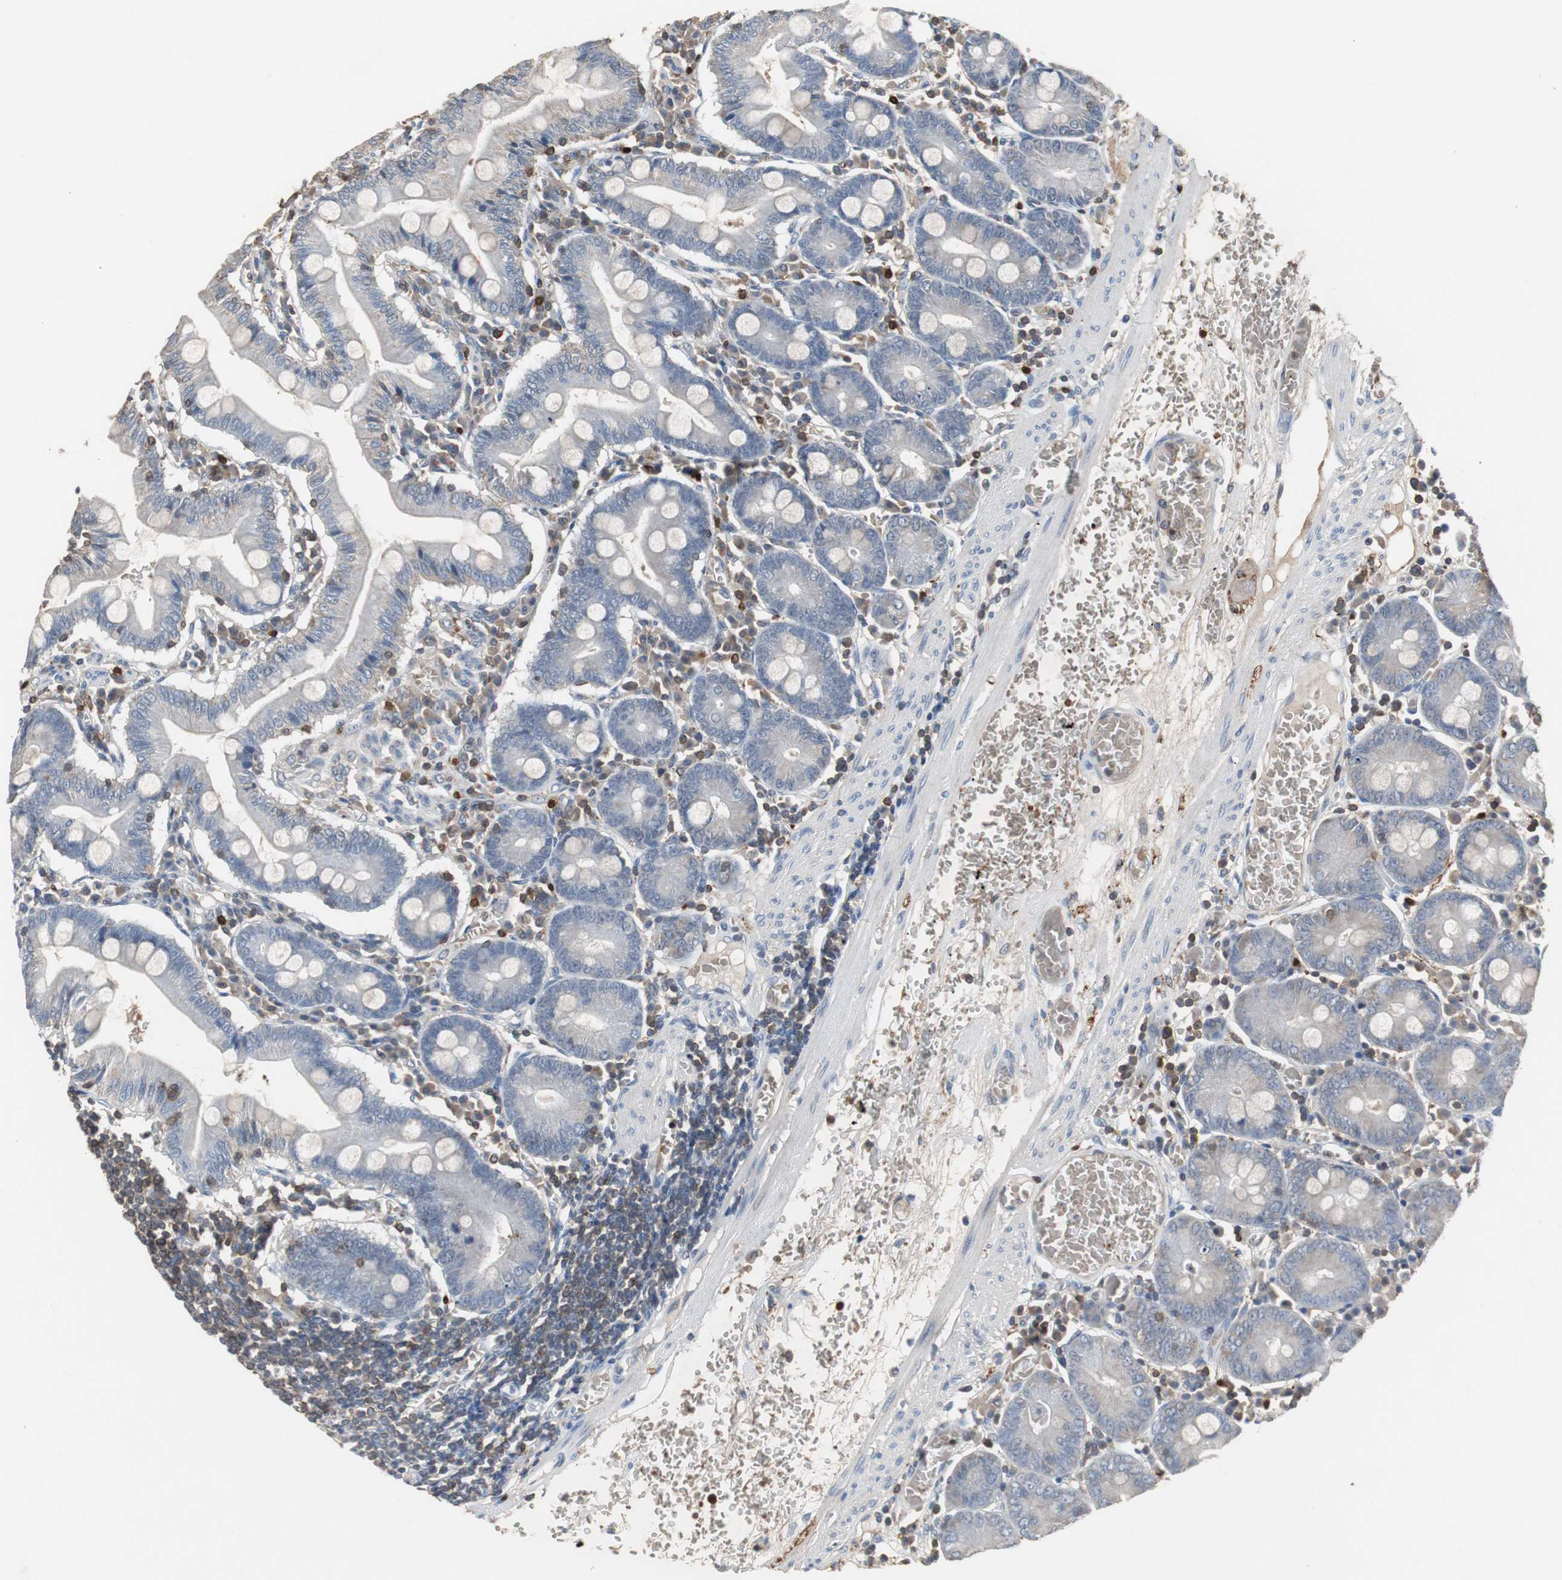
{"staining": {"intensity": "negative", "quantity": "none", "location": "none"}, "tissue": "small intestine", "cell_type": "Glandular cells", "image_type": "normal", "snomed": [{"axis": "morphology", "description": "Normal tissue, NOS"}, {"axis": "topography", "description": "Small intestine"}], "caption": "Histopathology image shows no significant protein staining in glandular cells of benign small intestine.", "gene": "CALB2", "patient": {"sex": "male", "age": 71}}